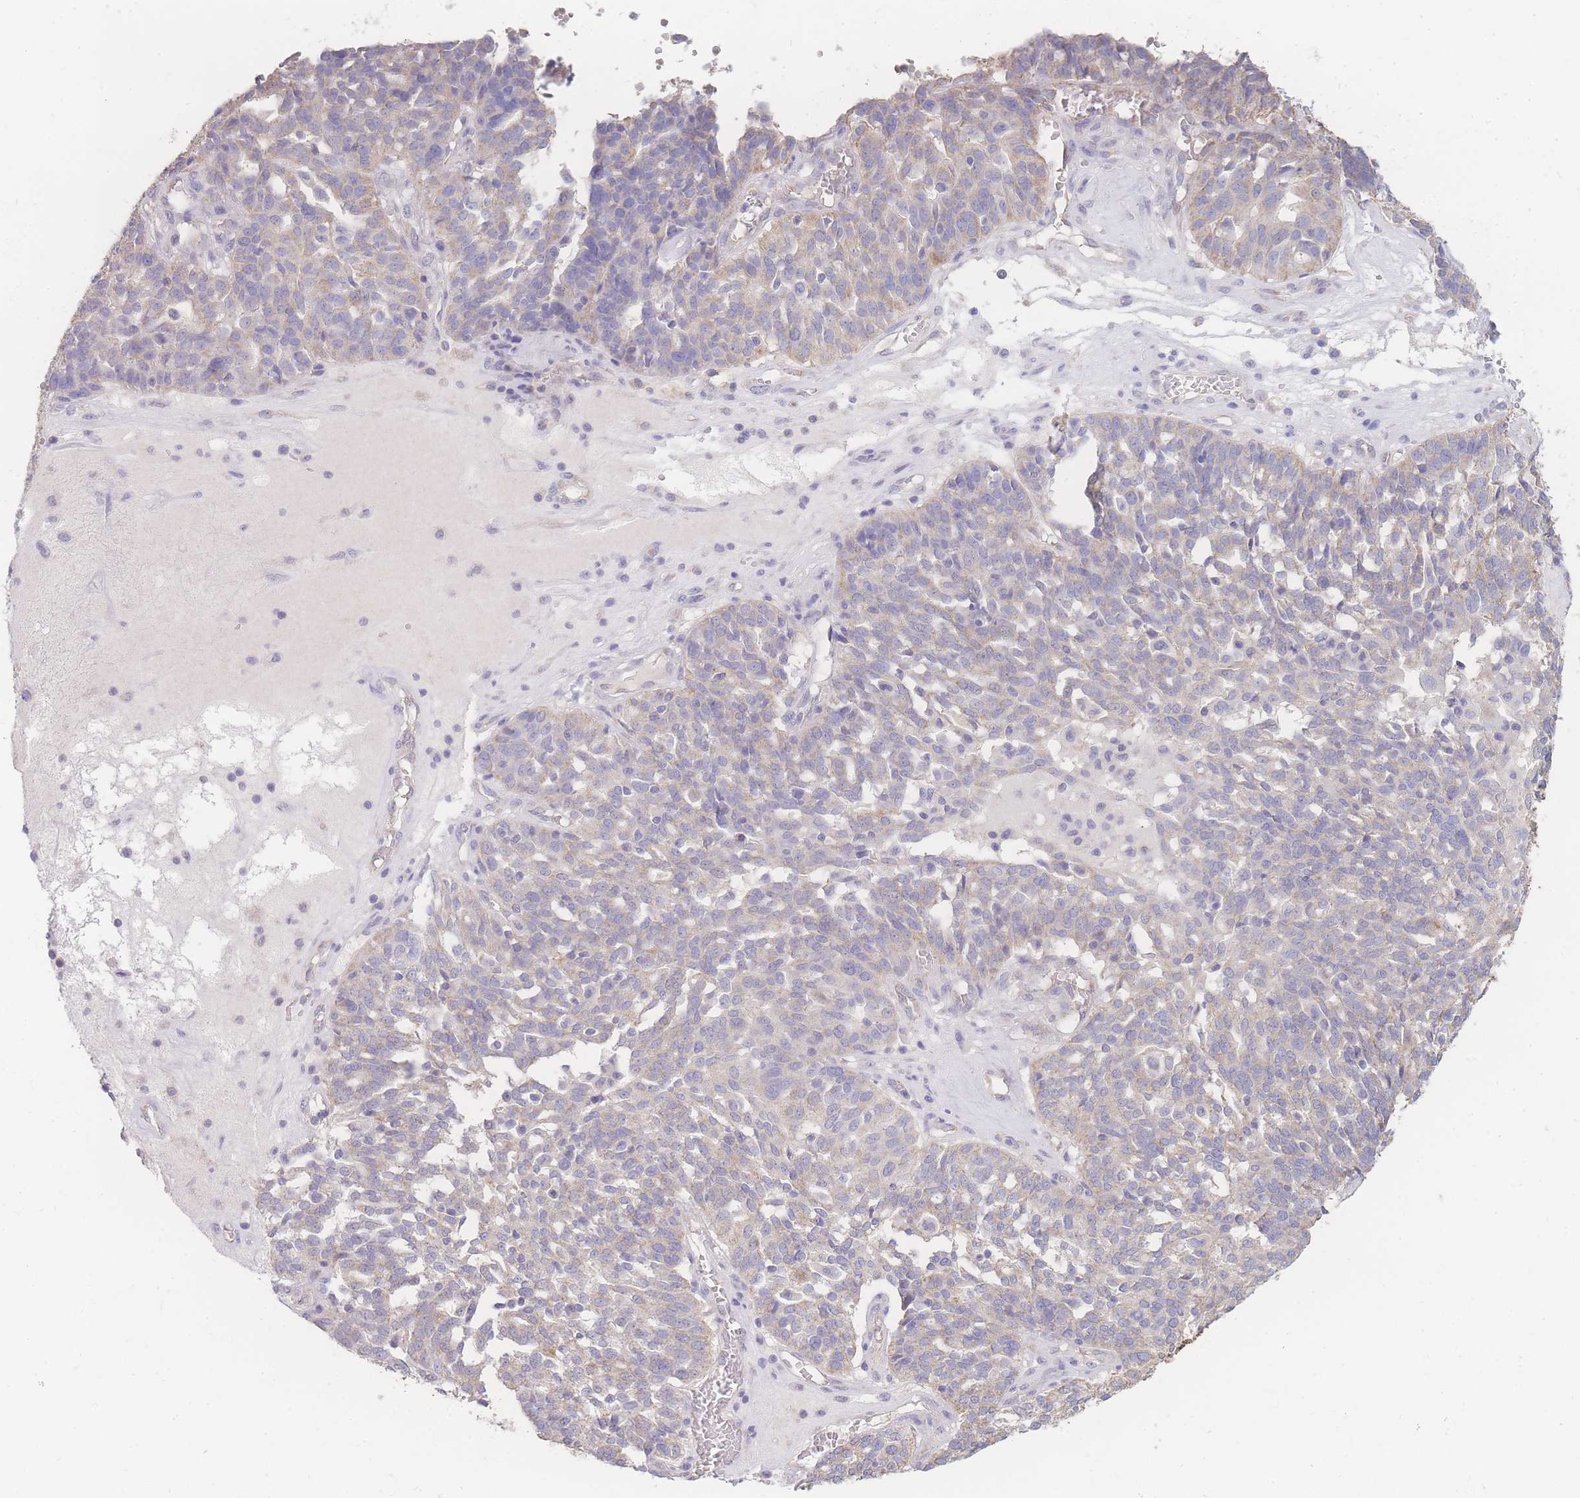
{"staining": {"intensity": "weak", "quantity": "<25%", "location": "cytoplasmic/membranous"}, "tissue": "ovarian cancer", "cell_type": "Tumor cells", "image_type": "cancer", "snomed": [{"axis": "morphology", "description": "Cystadenocarcinoma, serous, NOS"}, {"axis": "topography", "description": "Ovary"}], "caption": "High magnification brightfield microscopy of ovarian cancer stained with DAB (brown) and counterstained with hematoxylin (blue): tumor cells show no significant positivity. (DAB IHC visualized using brightfield microscopy, high magnification).", "gene": "GIPR", "patient": {"sex": "female", "age": 59}}